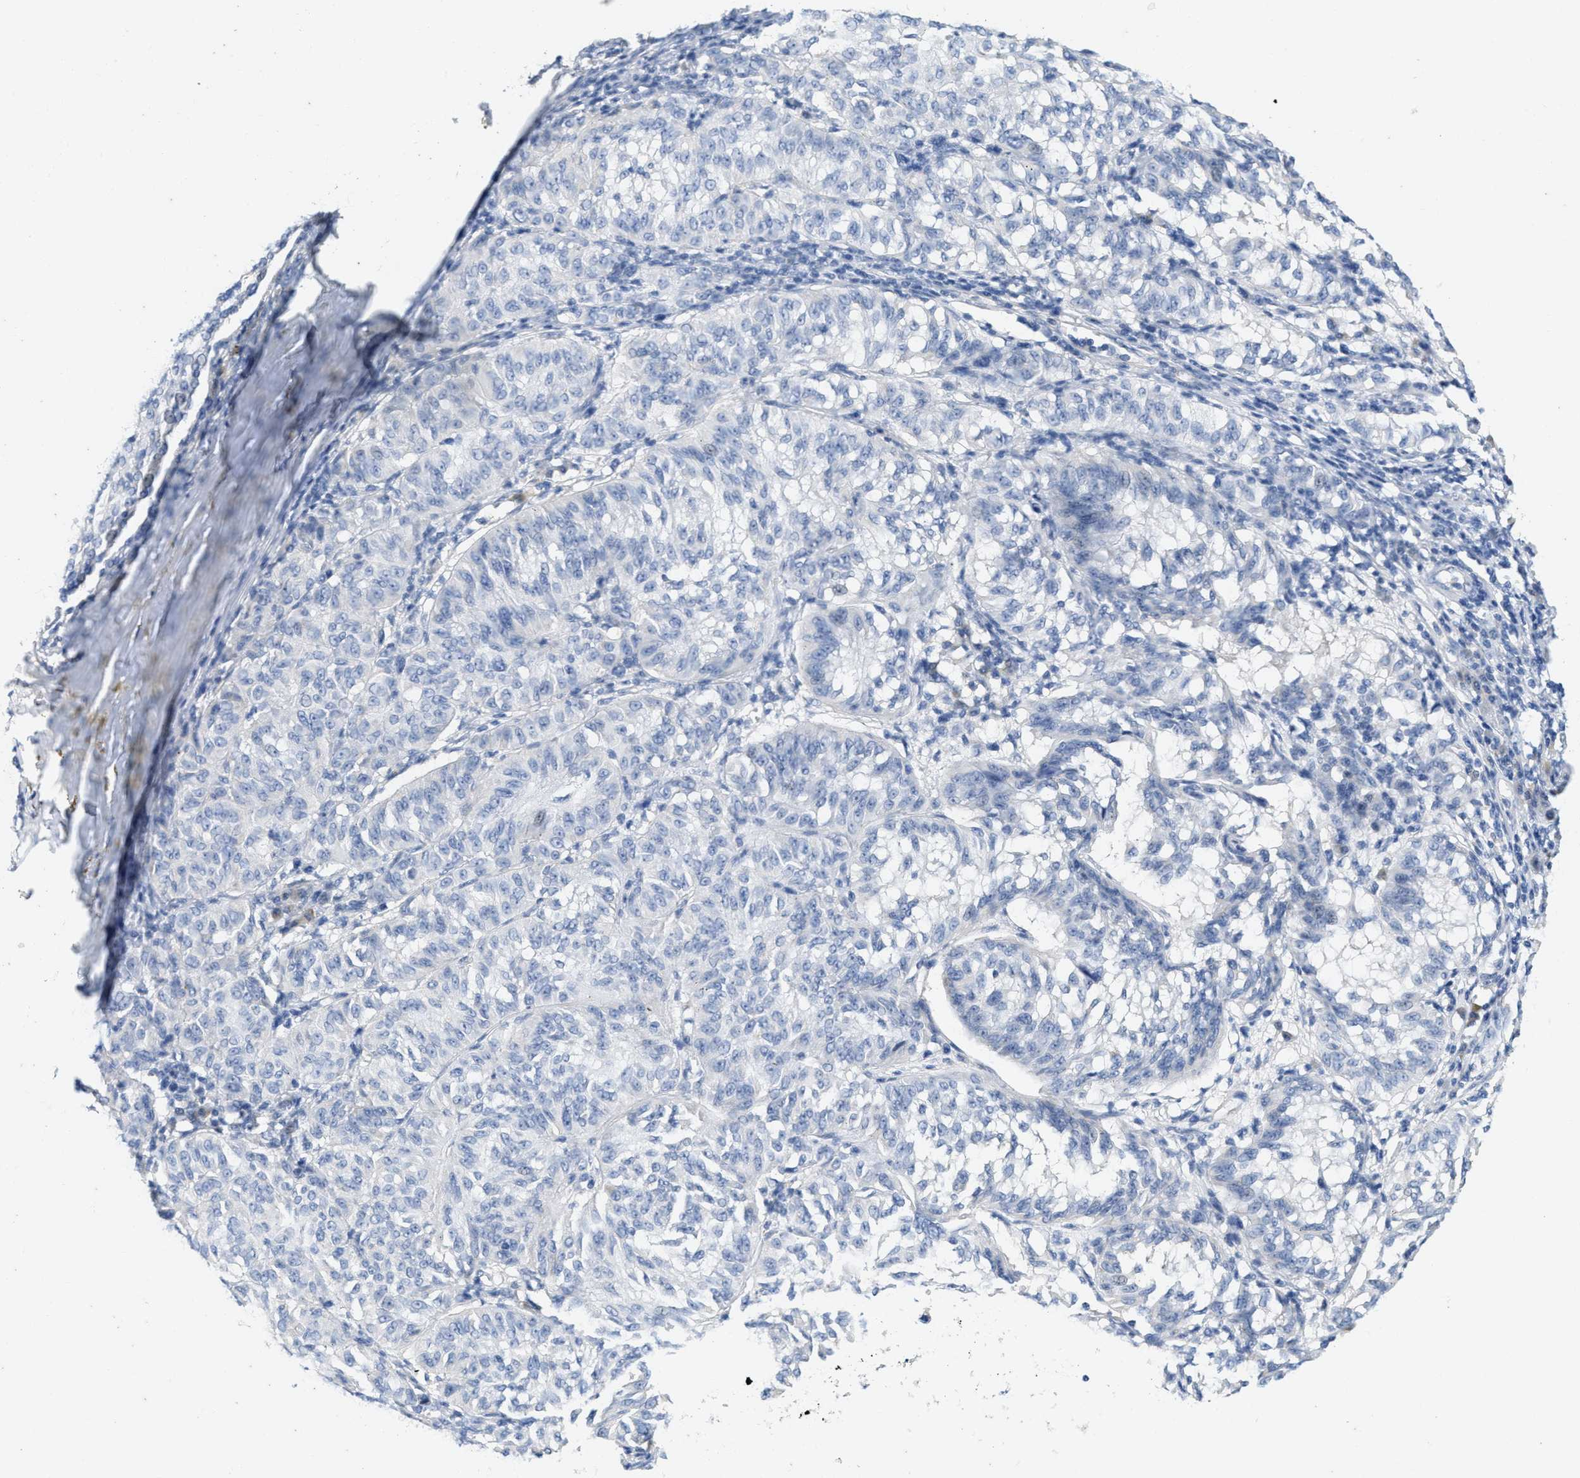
{"staining": {"intensity": "negative", "quantity": "none", "location": "none"}, "tissue": "melanoma", "cell_type": "Tumor cells", "image_type": "cancer", "snomed": [{"axis": "morphology", "description": "Malignant melanoma, NOS"}, {"axis": "topography", "description": "Skin"}], "caption": "Immunohistochemical staining of malignant melanoma shows no significant expression in tumor cells.", "gene": "ABCB11", "patient": {"sex": "female", "age": 72}}